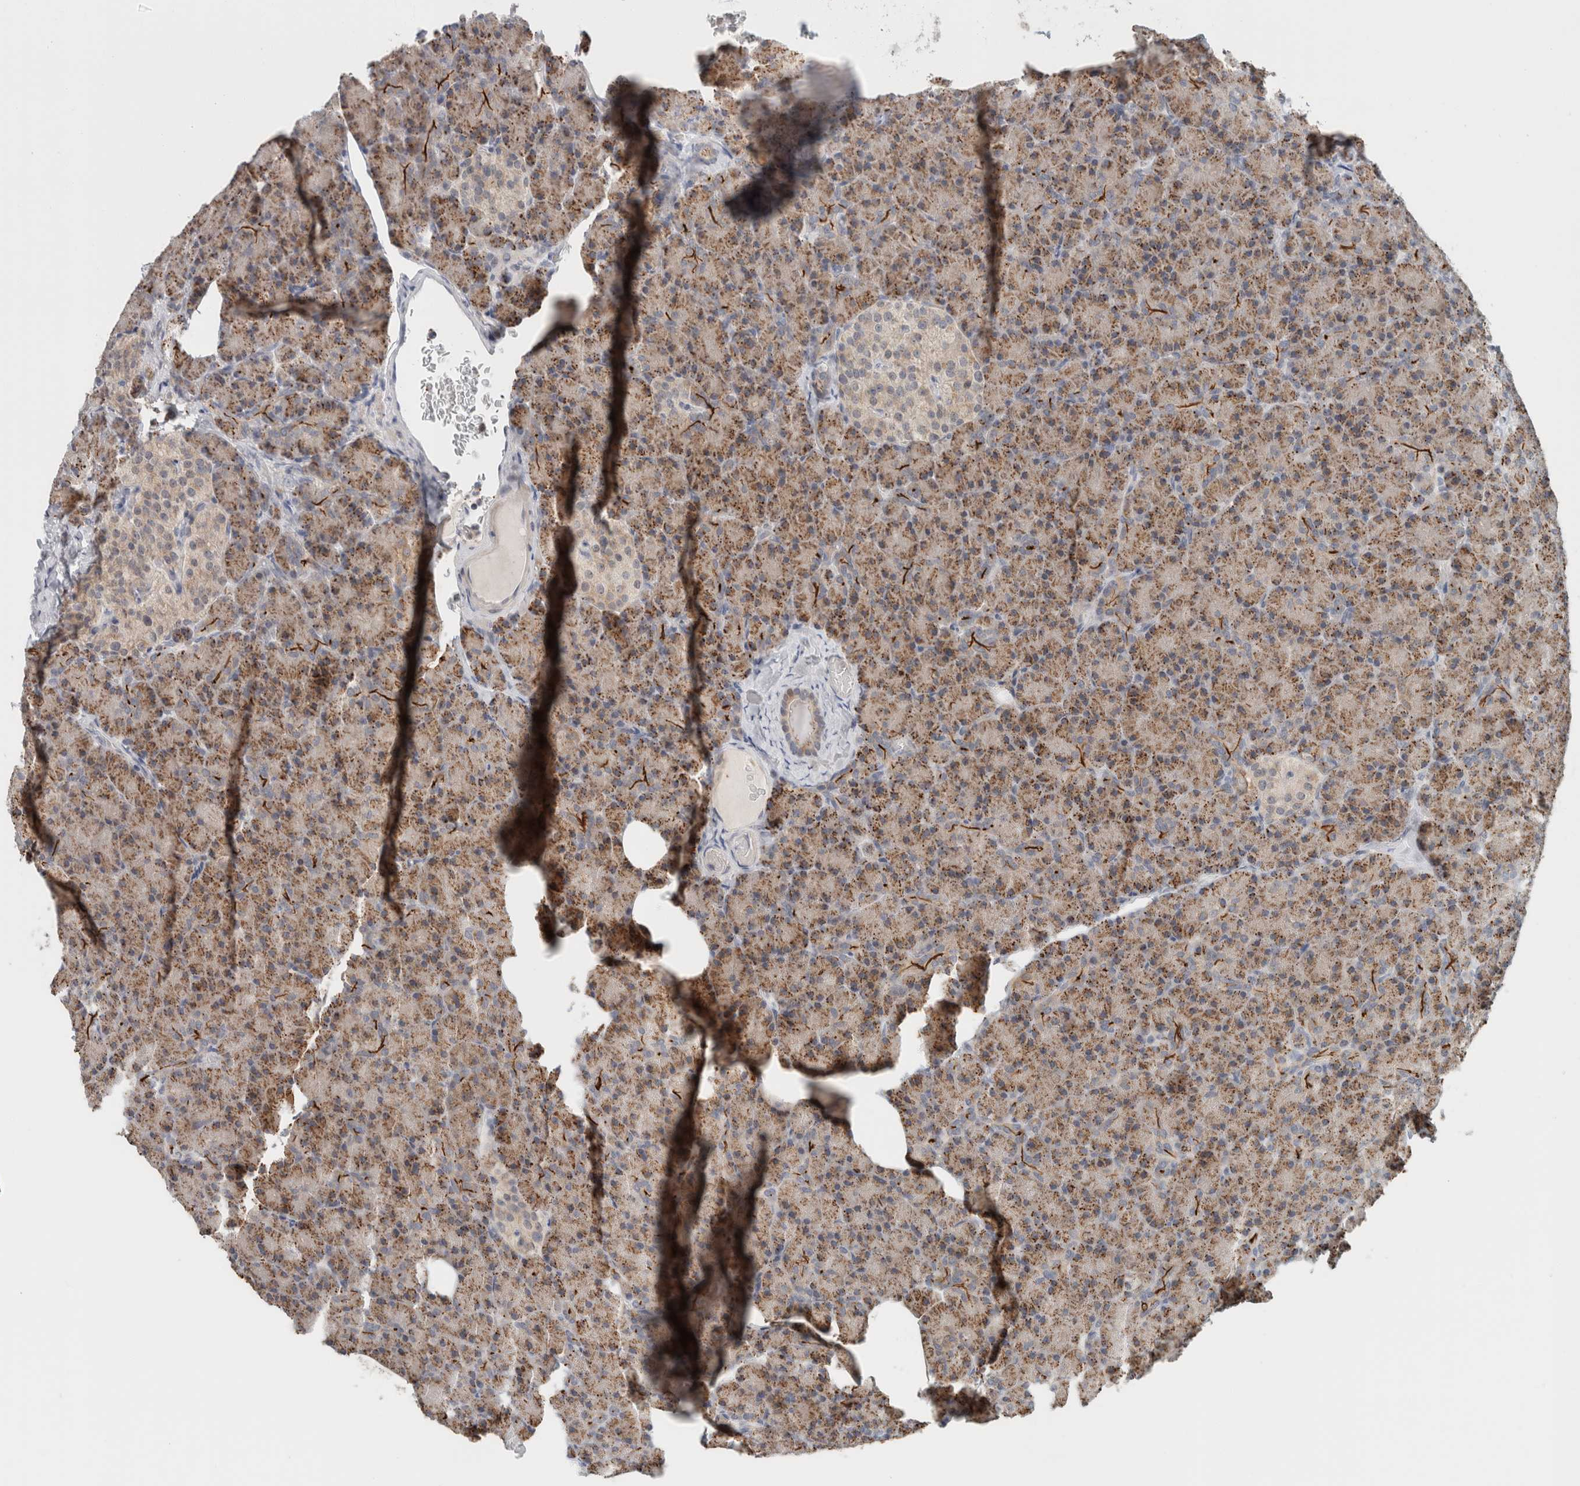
{"staining": {"intensity": "moderate", "quantity": ">75%", "location": "cytoplasmic/membranous"}, "tissue": "pancreas", "cell_type": "Exocrine glandular cells", "image_type": "normal", "snomed": [{"axis": "morphology", "description": "Normal tissue, NOS"}, {"axis": "topography", "description": "Pancreas"}], "caption": "A high-resolution micrograph shows immunohistochemistry (IHC) staining of normal pancreas, which displays moderate cytoplasmic/membranous staining in approximately >75% of exocrine glandular cells. (IHC, brightfield microscopy, high magnification).", "gene": "CRAT", "patient": {"sex": "female", "age": 43}}